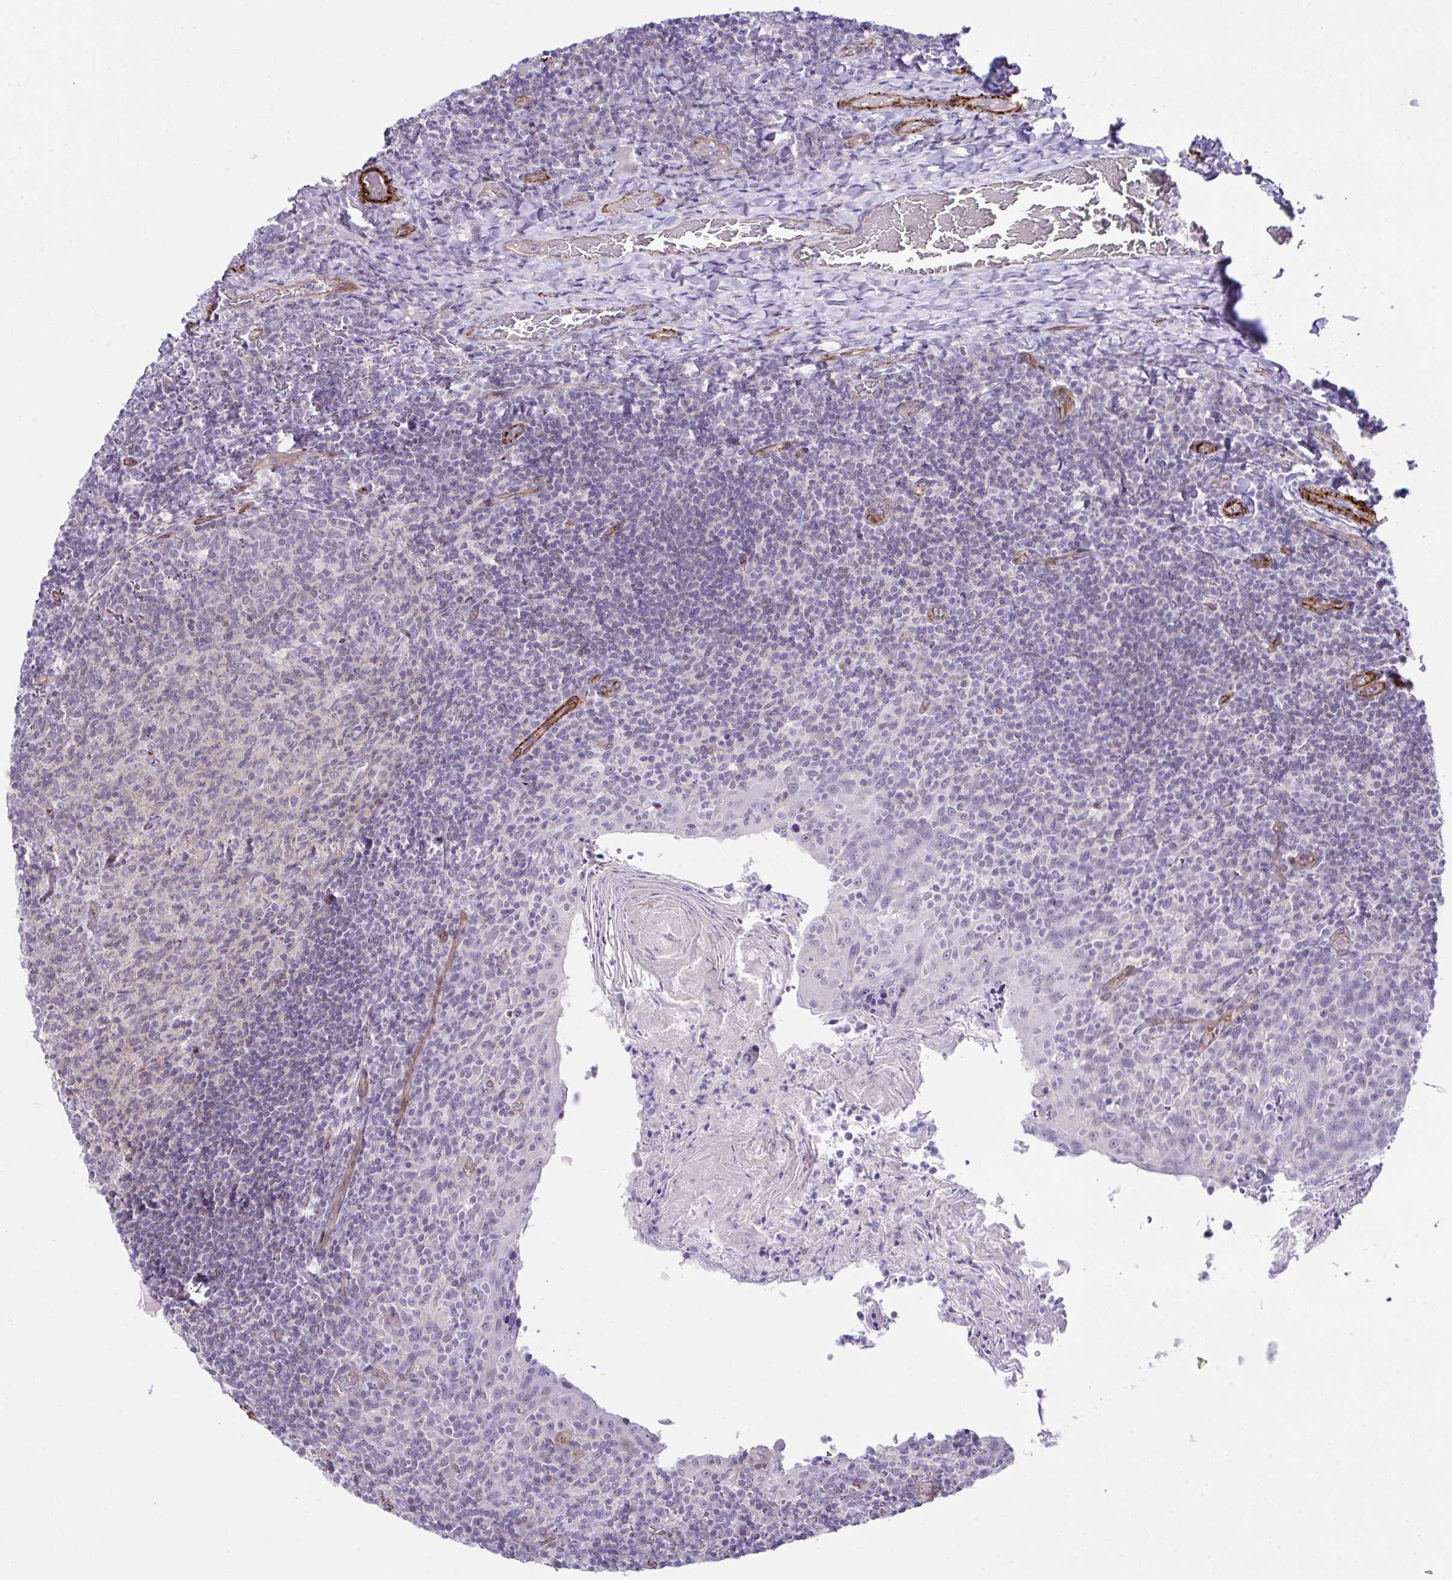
{"staining": {"intensity": "weak", "quantity": "<25%", "location": "nuclear"}, "tissue": "tonsil", "cell_type": "Germinal center cells", "image_type": "normal", "snomed": [{"axis": "morphology", "description": "Normal tissue, NOS"}, {"axis": "topography", "description": "Tonsil"}], "caption": "Immunohistochemistry of benign tonsil shows no positivity in germinal center cells. (DAB (3,3'-diaminobenzidine) immunohistochemistry, high magnification).", "gene": "FBXO34", "patient": {"sex": "female", "age": 10}}